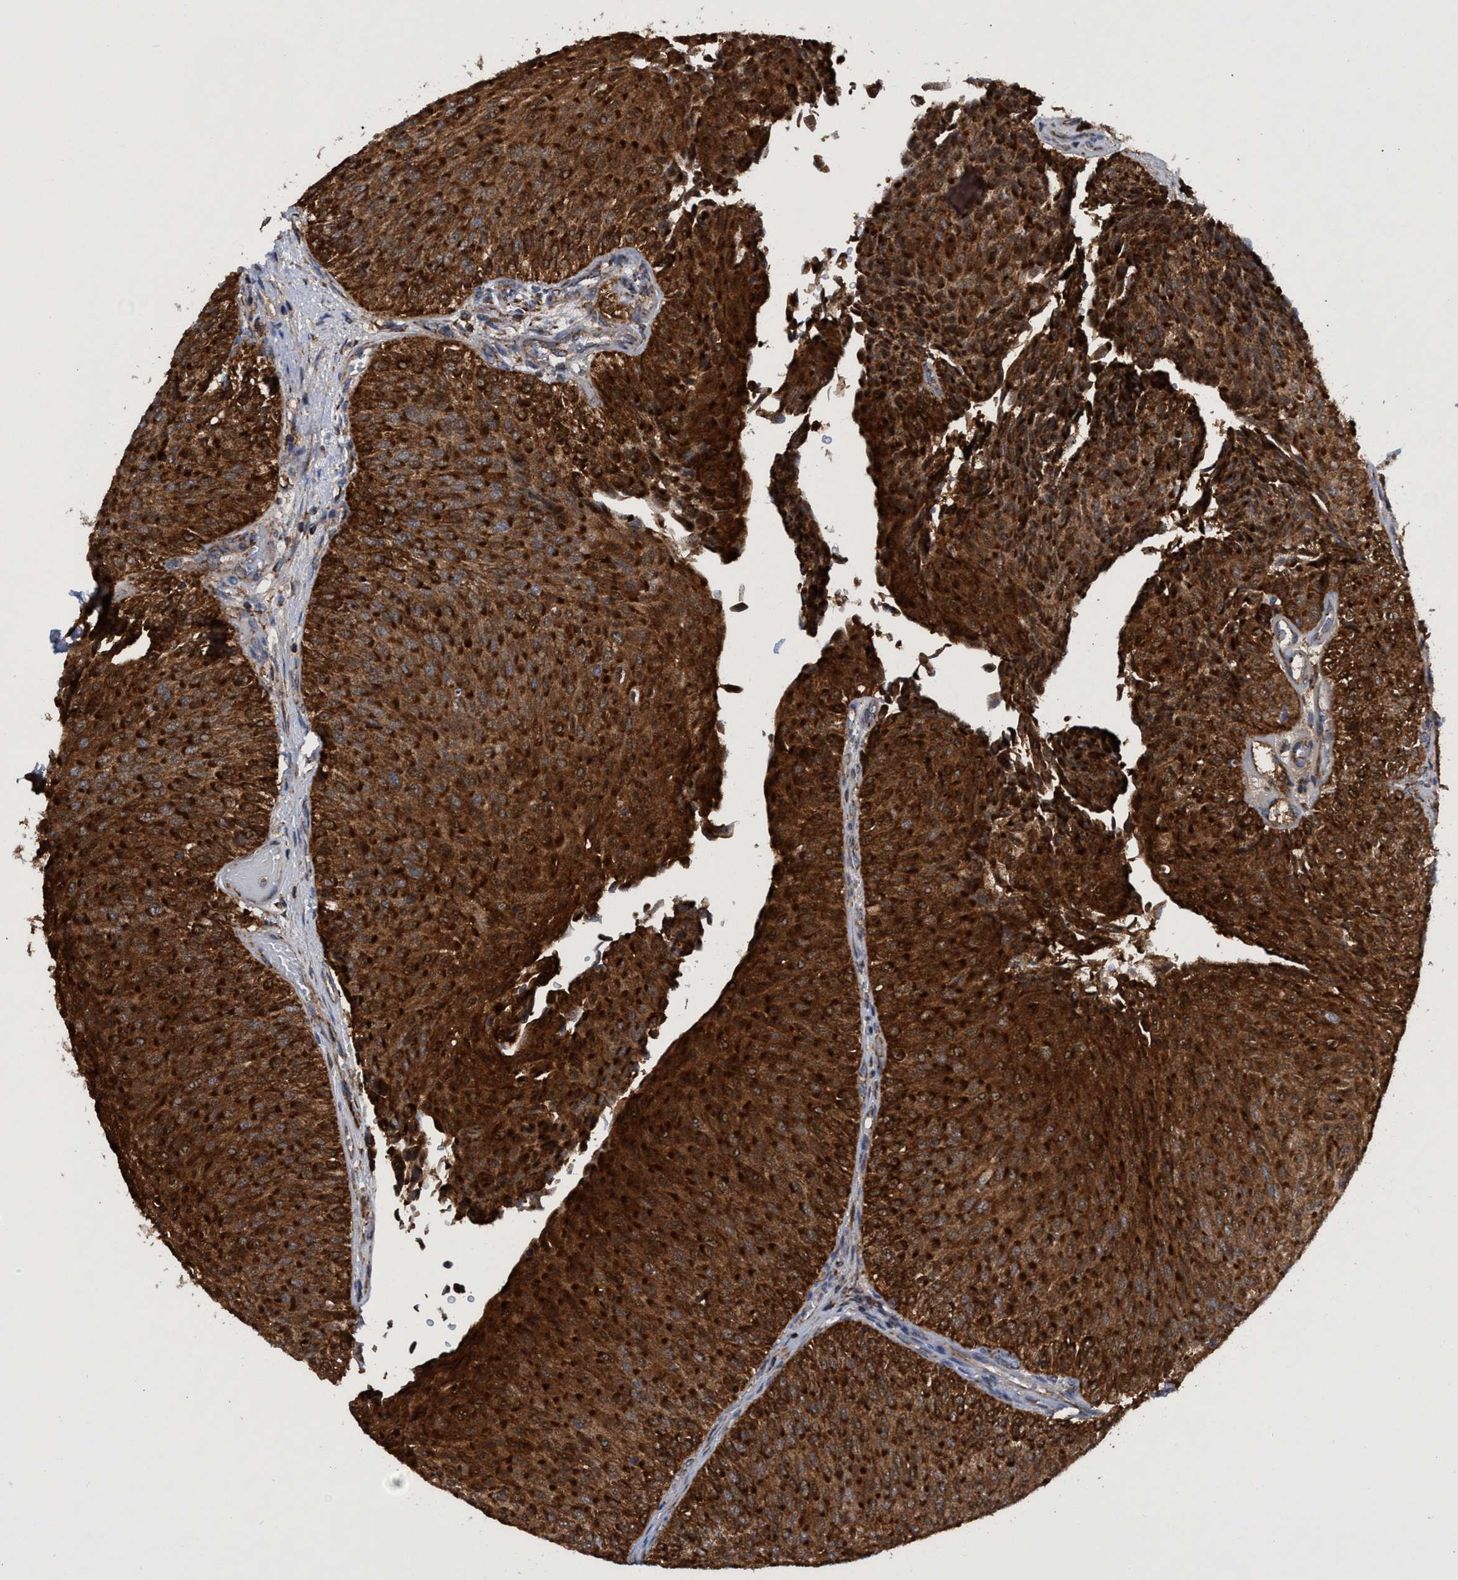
{"staining": {"intensity": "strong", "quantity": ">75%", "location": "cytoplasmic/membranous"}, "tissue": "urothelial cancer", "cell_type": "Tumor cells", "image_type": "cancer", "snomed": [{"axis": "morphology", "description": "Urothelial carcinoma, Low grade"}, {"axis": "topography", "description": "Urinary bladder"}], "caption": "A high-resolution micrograph shows immunohistochemistry staining of urothelial cancer, which displays strong cytoplasmic/membranous staining in about >75% of tumor cells.", "gene": "CRYZ", "patient": {"sex": "male", "age": 78}}